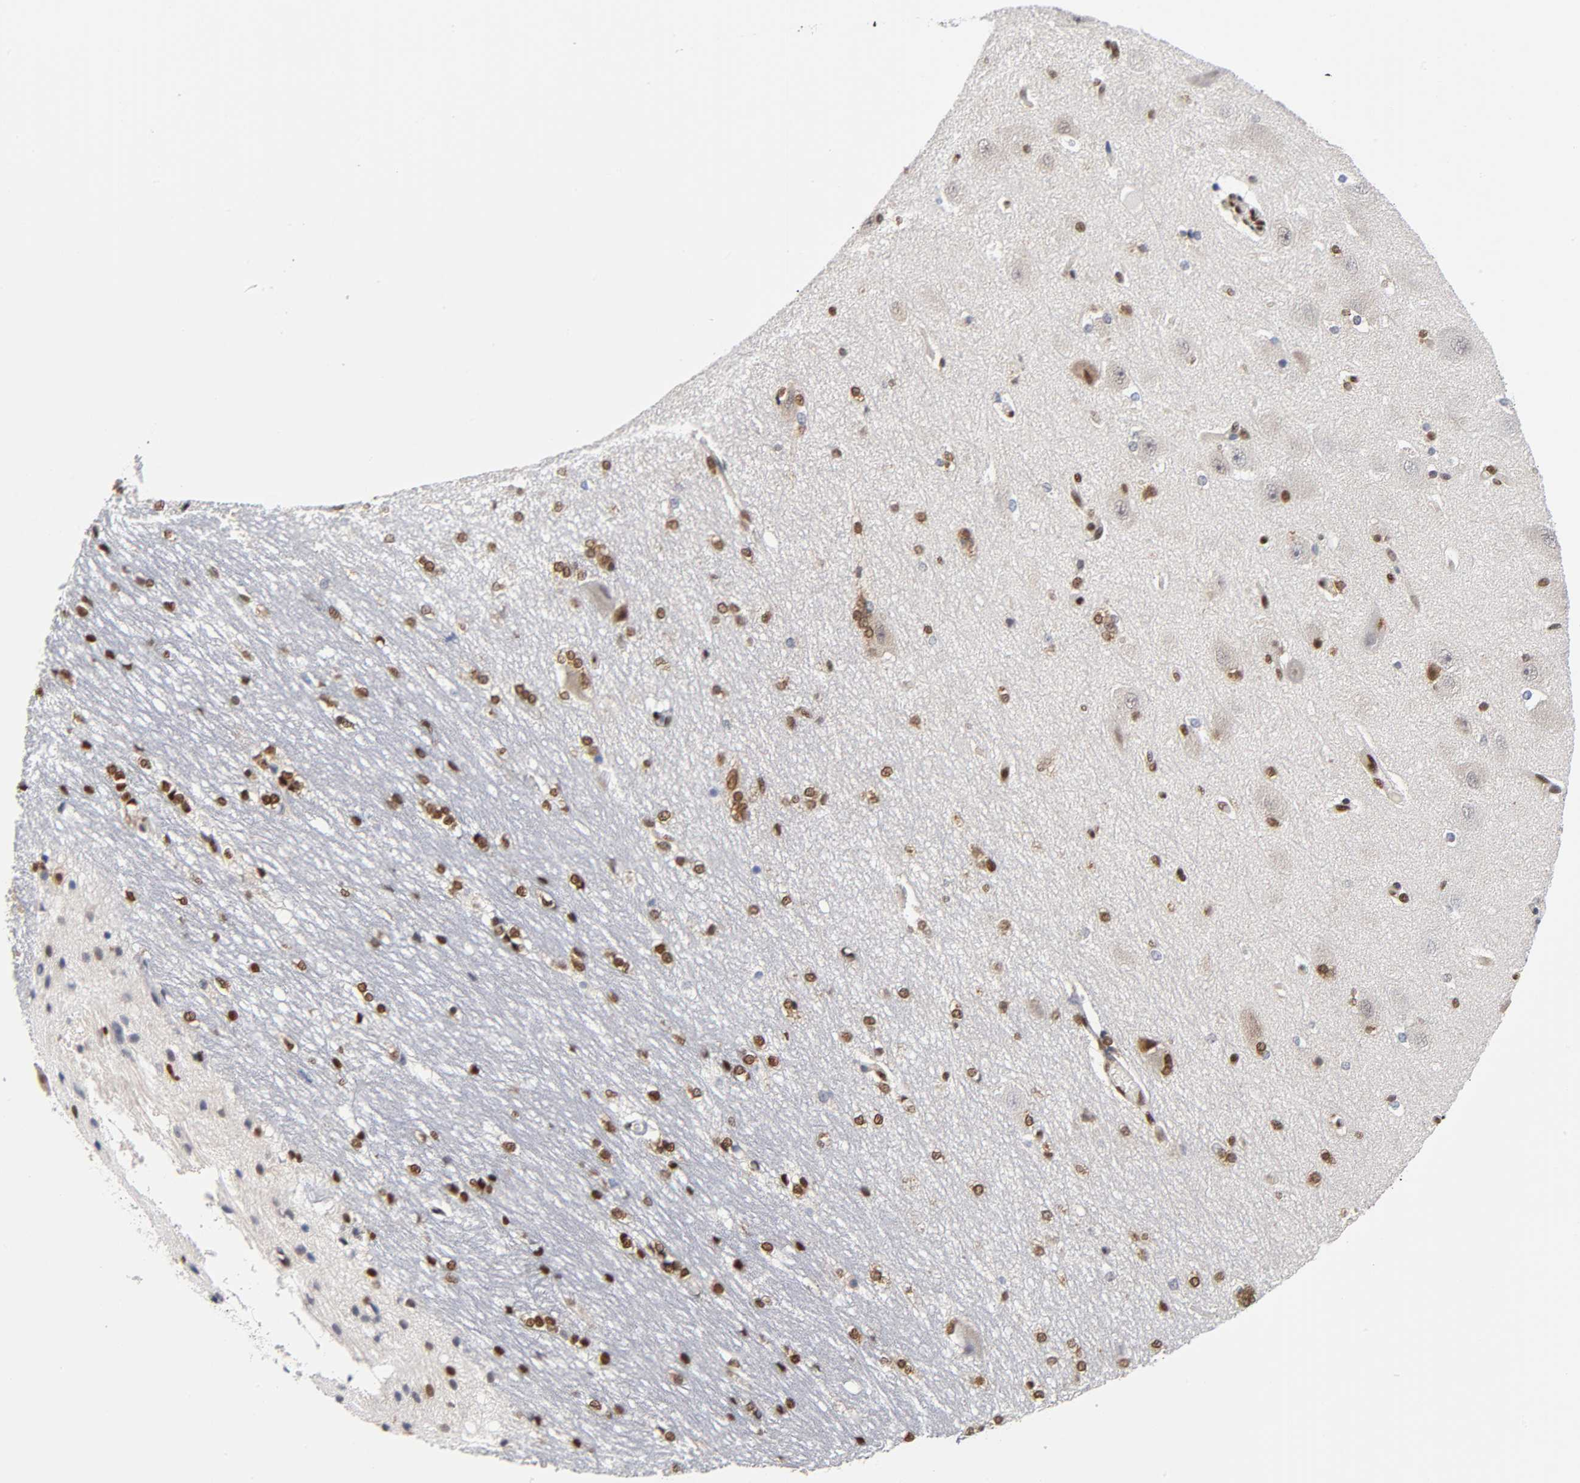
{"staining": {"intensity": "strong", "quantity": ">75%", "location": "nuclear"}, "tissue": "hippocampus", "cell_type": "Glial cells", "image_type": "normal", "snomed": [{"axis": "morphology", "description": "Normal tissue, NOS"}, {"axis": "topography", "description": "Hippocampus"}], "caption": "Normal hippocampus was stained to show a protein in brown. There is high levels of strong nuclear expression in approximately >75% of glial cells. (Brightfield microscopy of DAB IHC at high magnification).", "gene": "ILKAP", "patient": {"sex": "female", "age": 19}}